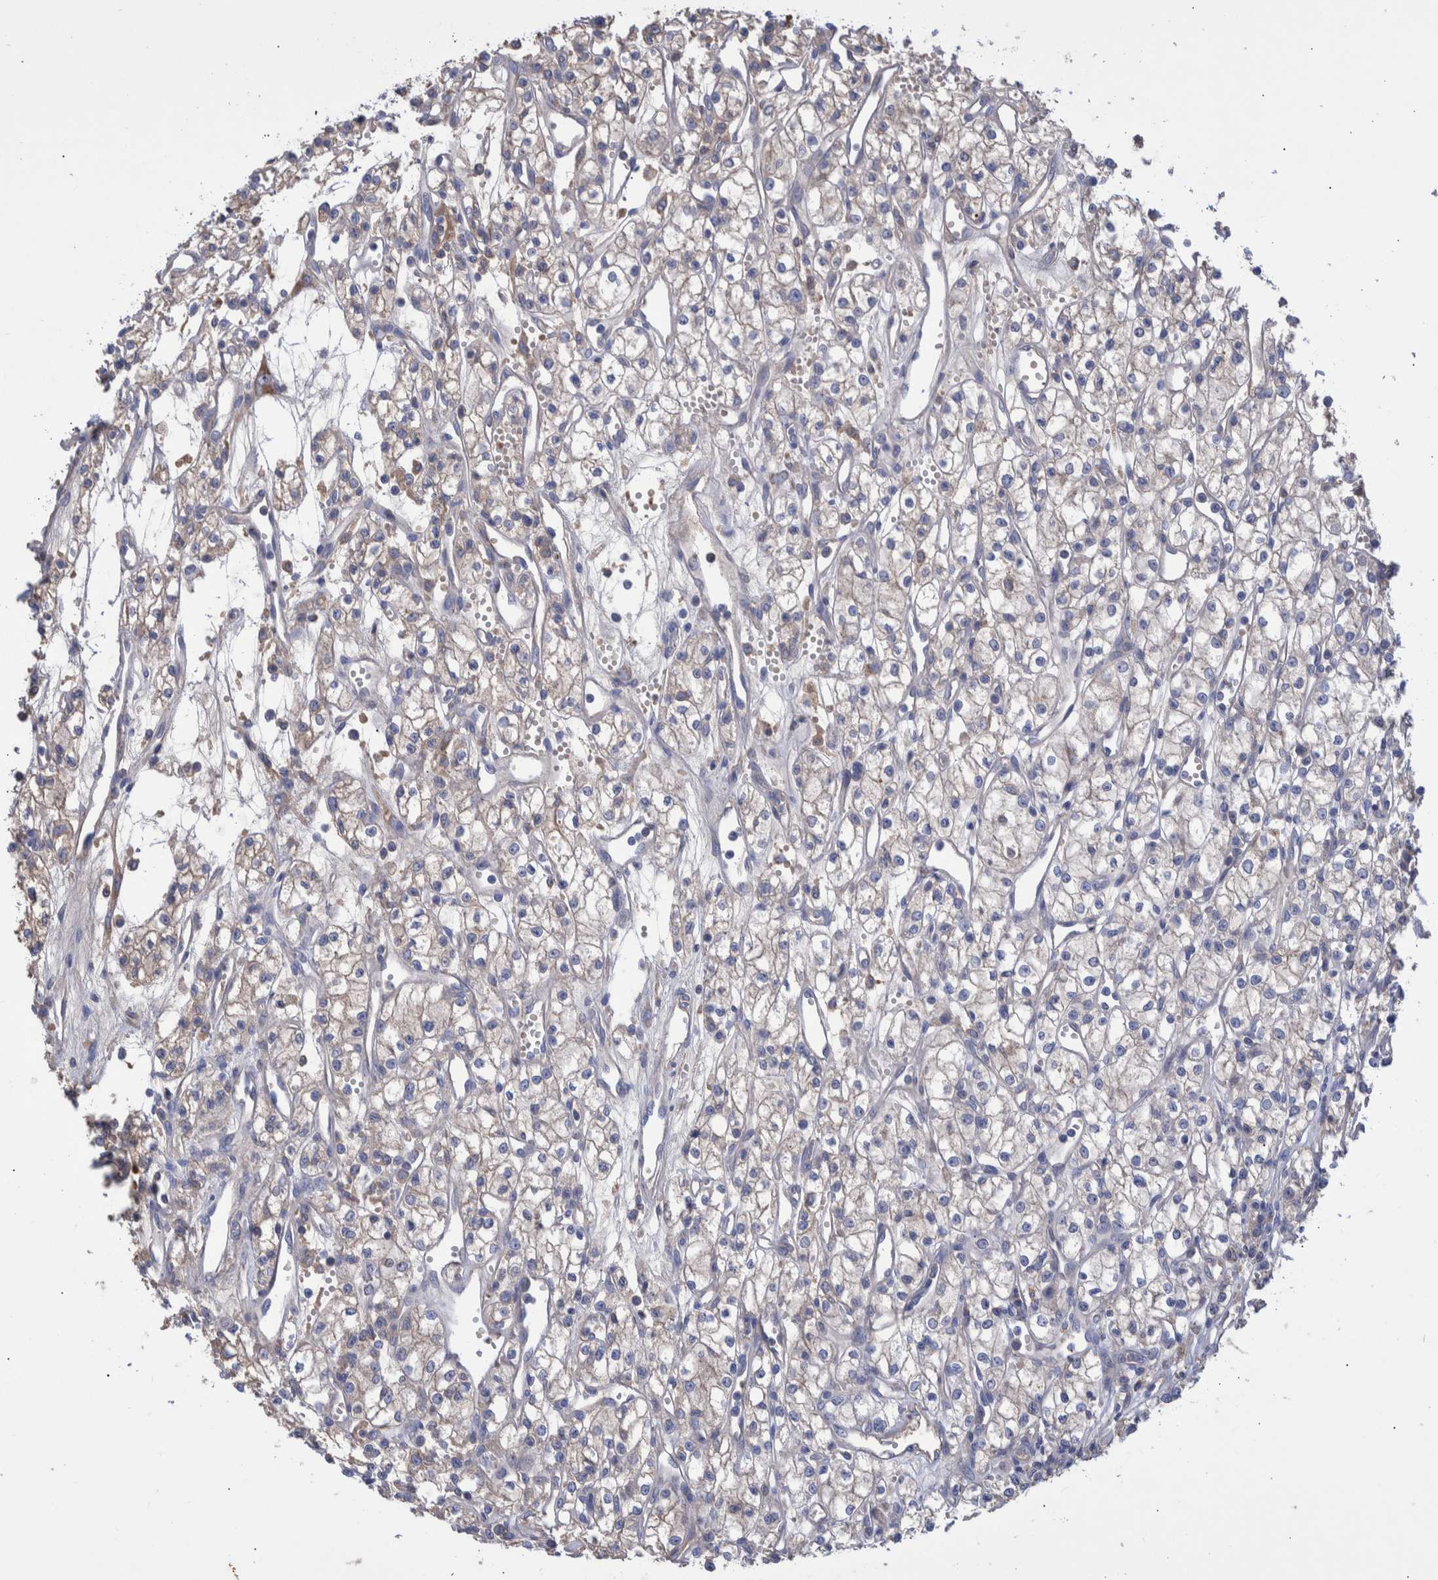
{"staining": {"intensity": "negative", "quantity": "none", "location": "none"}, "tissue": "renal cancer", "cell_type": "Tumor cells", "image_type": "cancer", "snomed": [{"axis": "morphology", "description": "Adenocarcinoma, NOS"}, {"axis": "topography", "description": "Kidney"}], "caption": "An immunohistochemistry (IHC) photomicrograph of renal cancer is shown. There is no staining in tumor cells of renal cancer. (Immunohistochemistry, brightfield microscopy, high magnification).", "gene": "DLL4", "patient": {"sex": "male", "age": 59}}